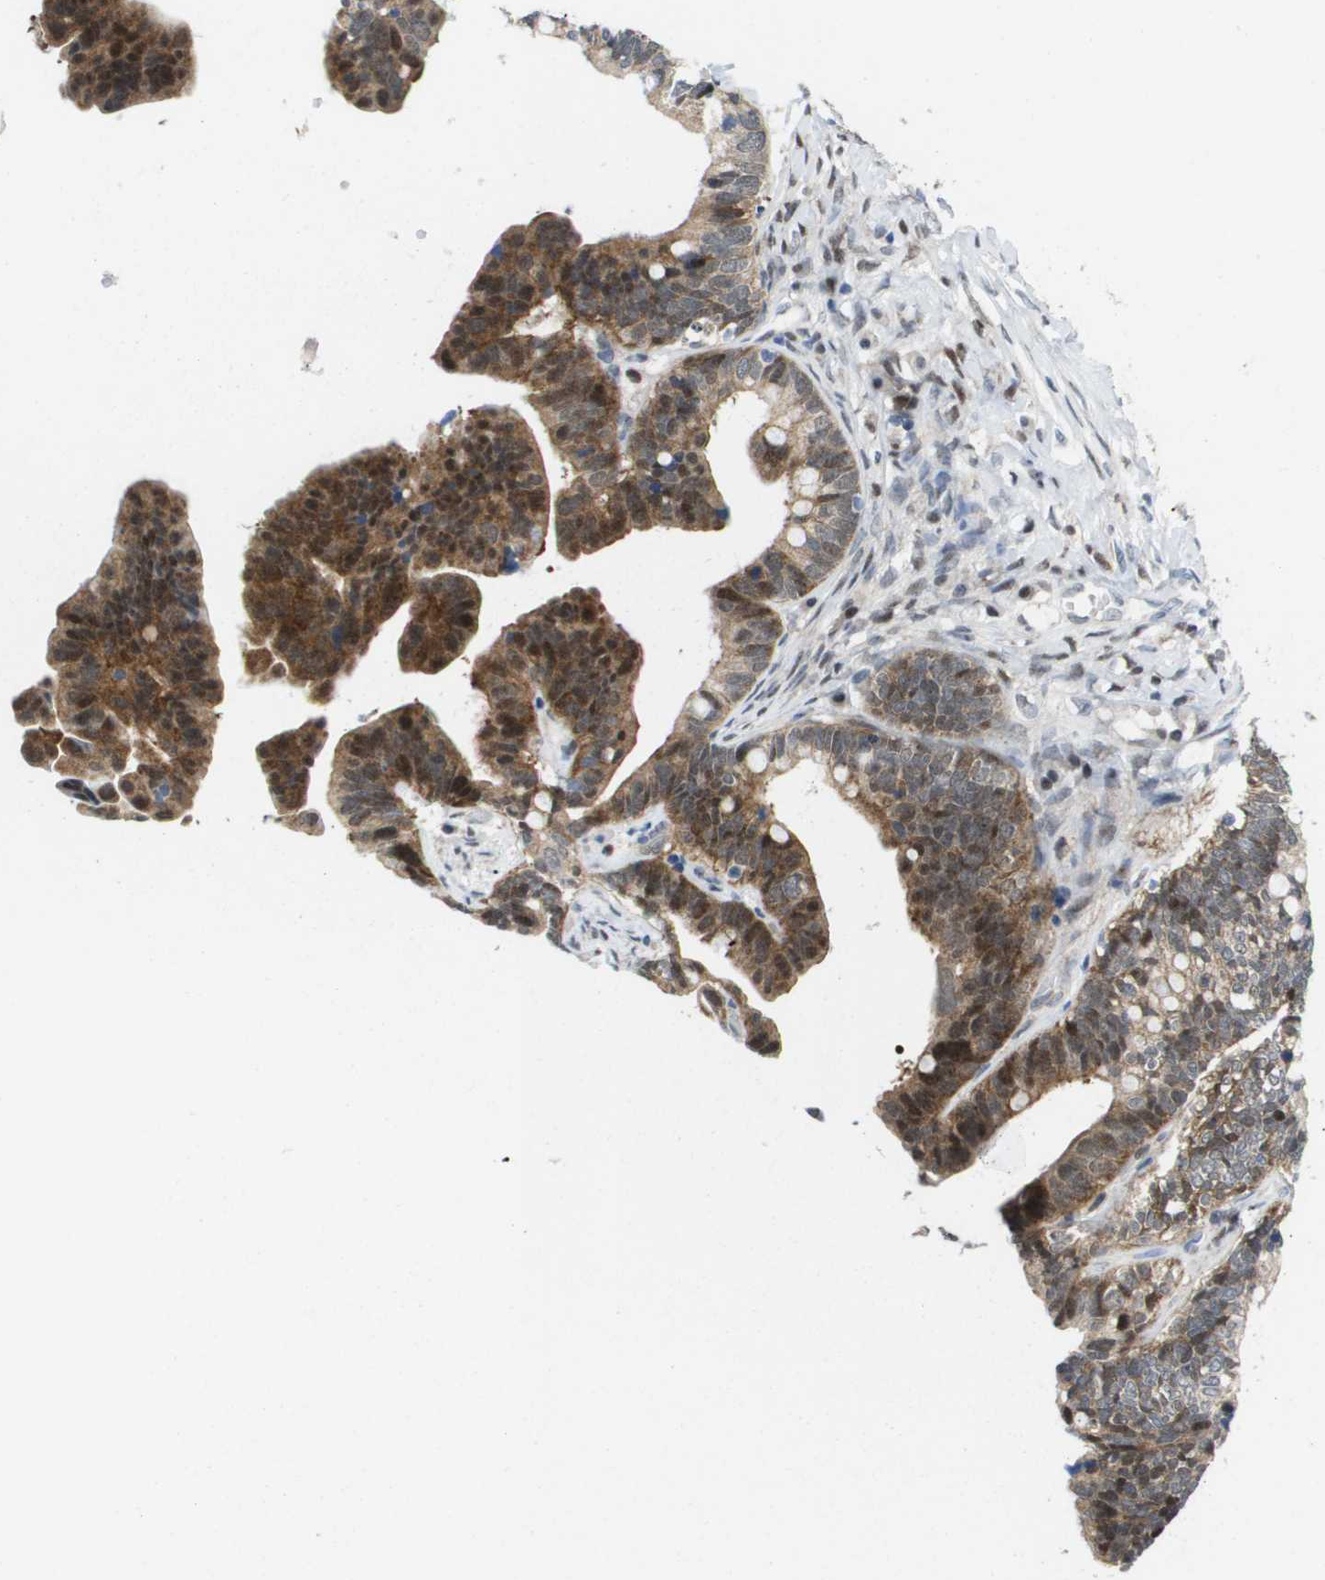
{"staining": {"intensity": "strong", "quantity": ">75%", "location": "cytoplasmic/membranous,nuclear"}, "tissue": "ovarian cancer", "cell_type": "Tumor cells", "image_type": "cancer", "snomed": [{"axis": "morphology", "description": "Cystadenocarcinoma, serous, NOS"}, {"axis": "topography", "description": "Ovary"}], "caption": "DAB (3,3'-diaminobenzidine) immunohistochemical staining of serous cystadenocarcinoma (ovarian) demonstrates strong cytoplasmic/membranous and nuclear protein staining in approximately >75% of tumor cells.", "gene": "FKBP4", "patient": {"sex": "female", "age": 56}}